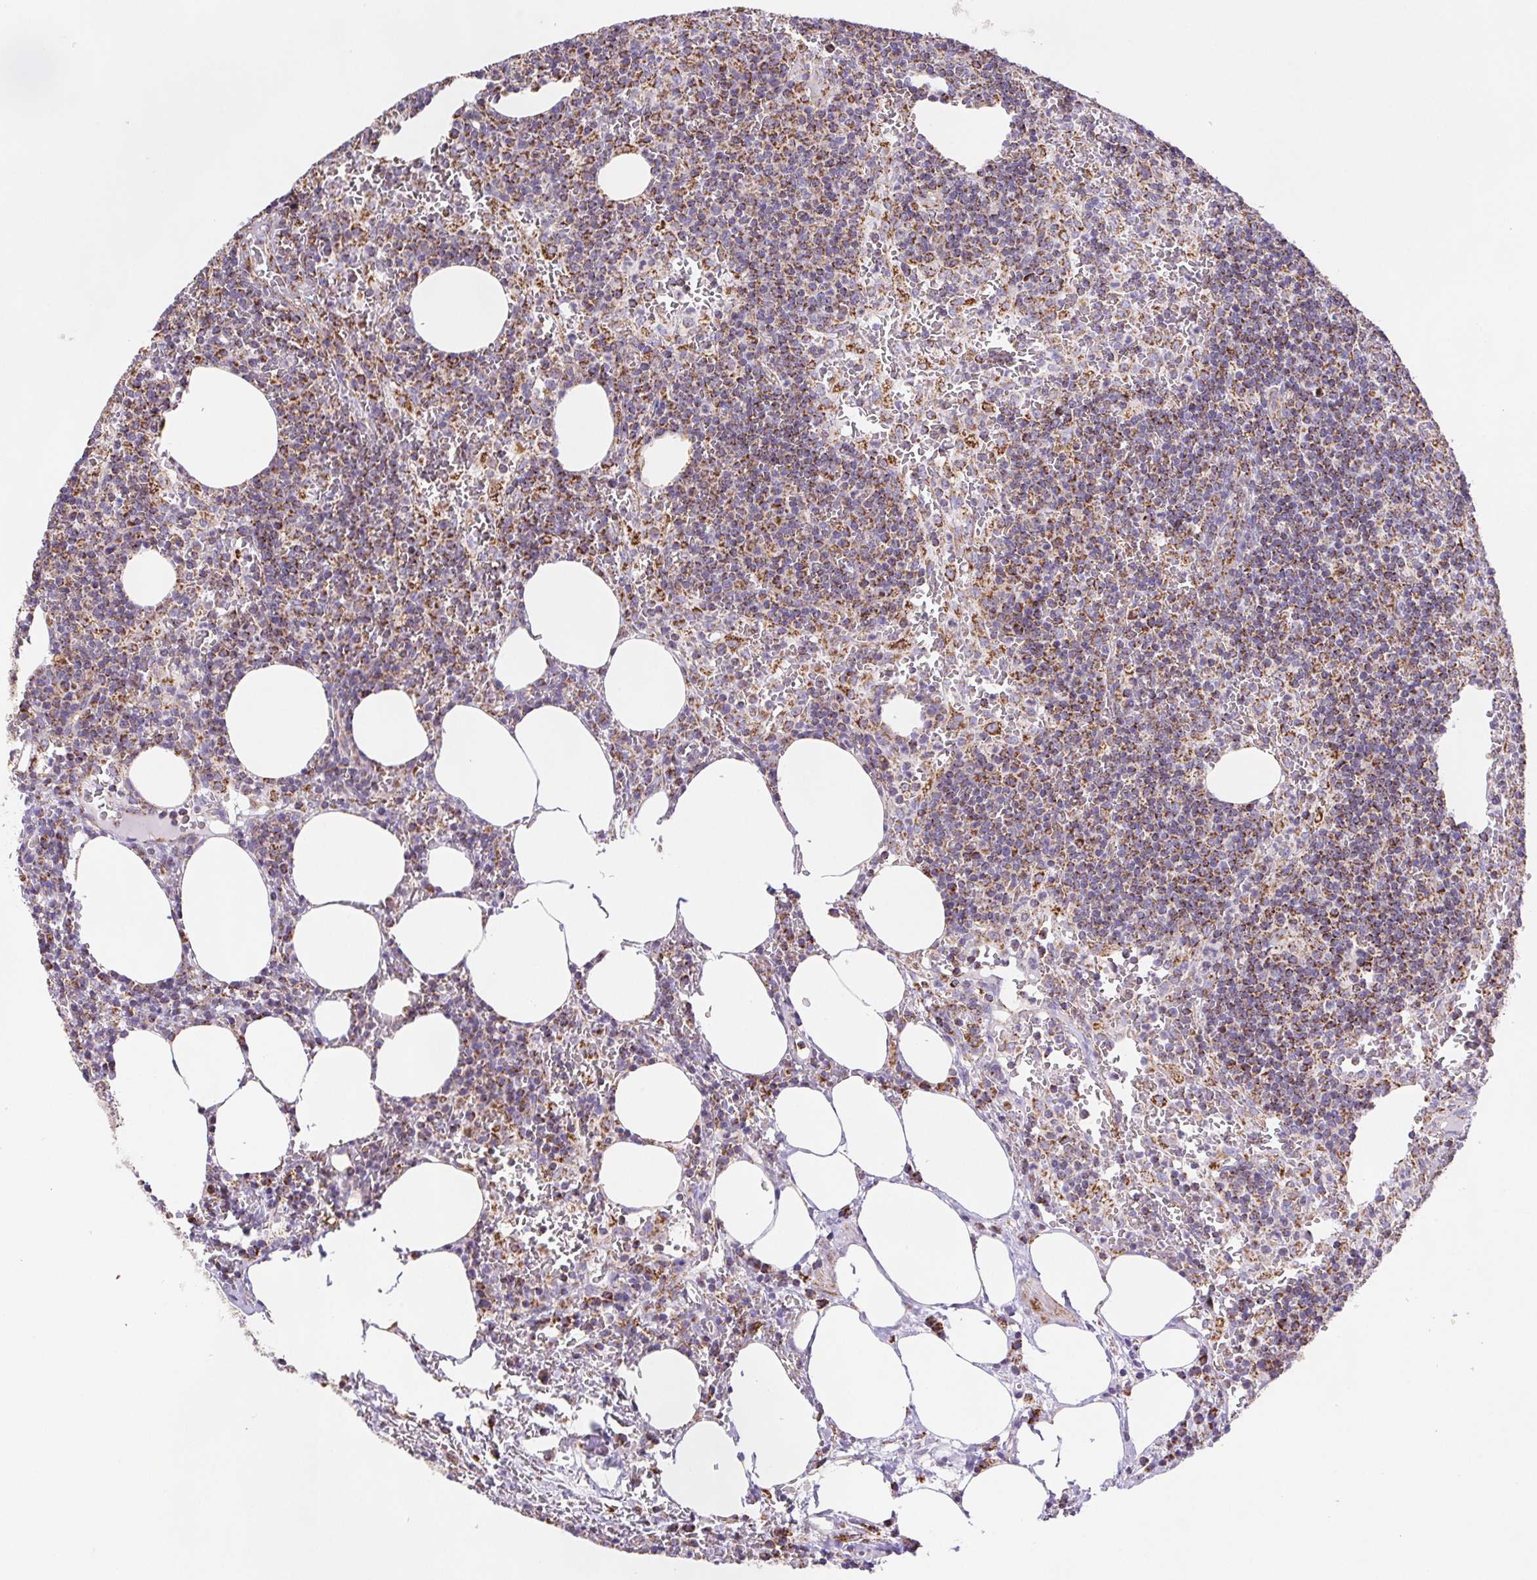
{"staining": {"intensity": "moderate", "quantity": "<25%", "location": "cytoplasmic/membranous"}, "tissue": "lymph node", "cell_type": "Germinal center cells", "image_type": "normal", "snomed": [{"axis": "morphology", "description": "Normal tissue, NOS"}, {"axis": "topography", "description": "Lymph node"}], "caption": "A histopathology image of lymph node stained for a protein displays moderate cytoplasmic/membranous brown staining in germinal center cells.", "gene": "NIPSNAP2", "patient": {"sex": "male", "age": 67}}